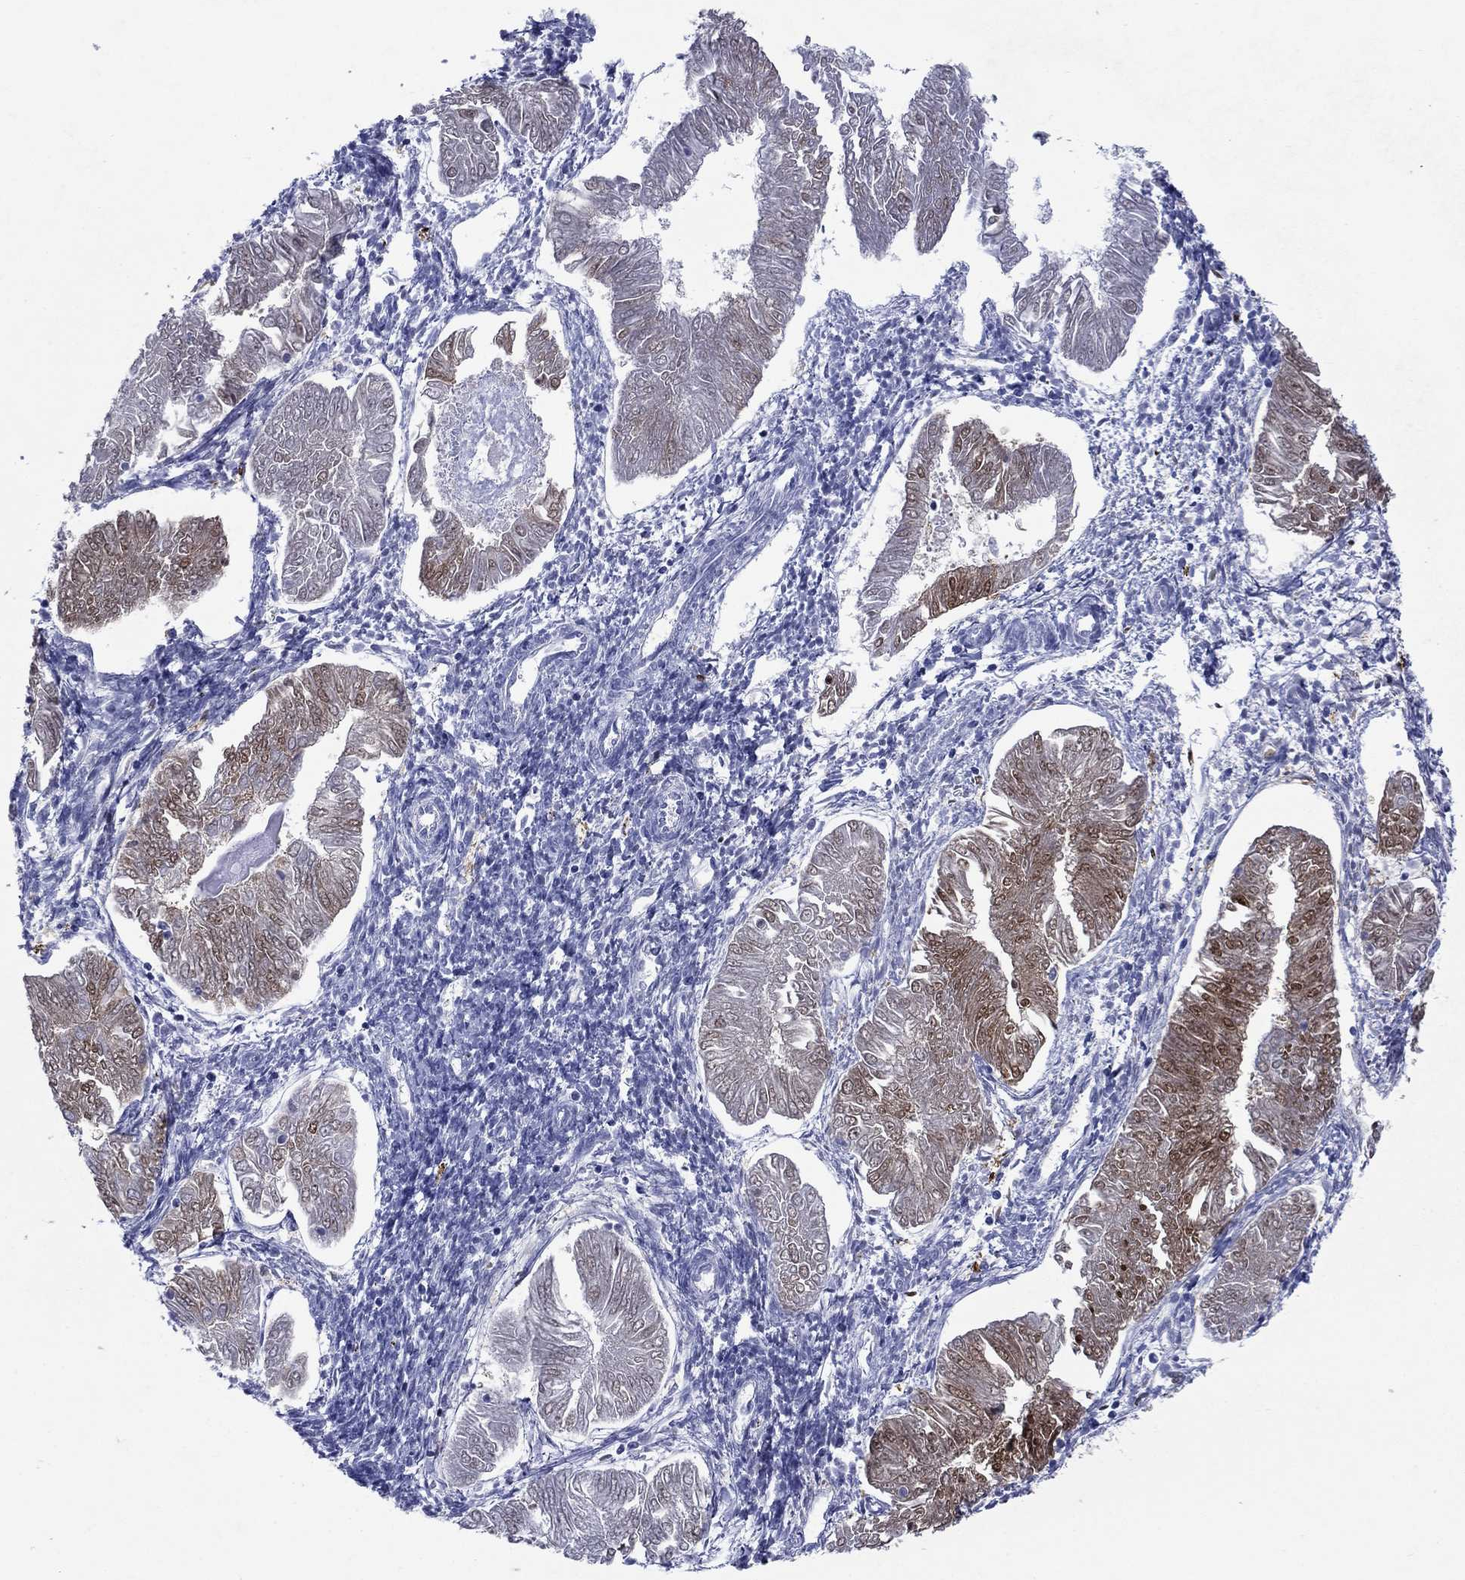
{"staining": {"intensity": "strong", "quantity": "<25%", "location": "cytoplasmic/membranous"}, "tissue": "endometrial cancer", "cell_type": "Tumor cells", "image_type": "cancer", "snomed": [{"axis": "morphology", "description": "Adenocarcinoma, NOS"}, {"axis": "topography", "description": "Endometrium"}], "caption": "IHC (DAB) staining of adenocarcinoma (endometrial) reveals strong cytoplasmic/membranous protein expression in approximately <25% of tumor cells.", "gene": "SULT2B1", "patient": {"sex": "female", "age": 53}}